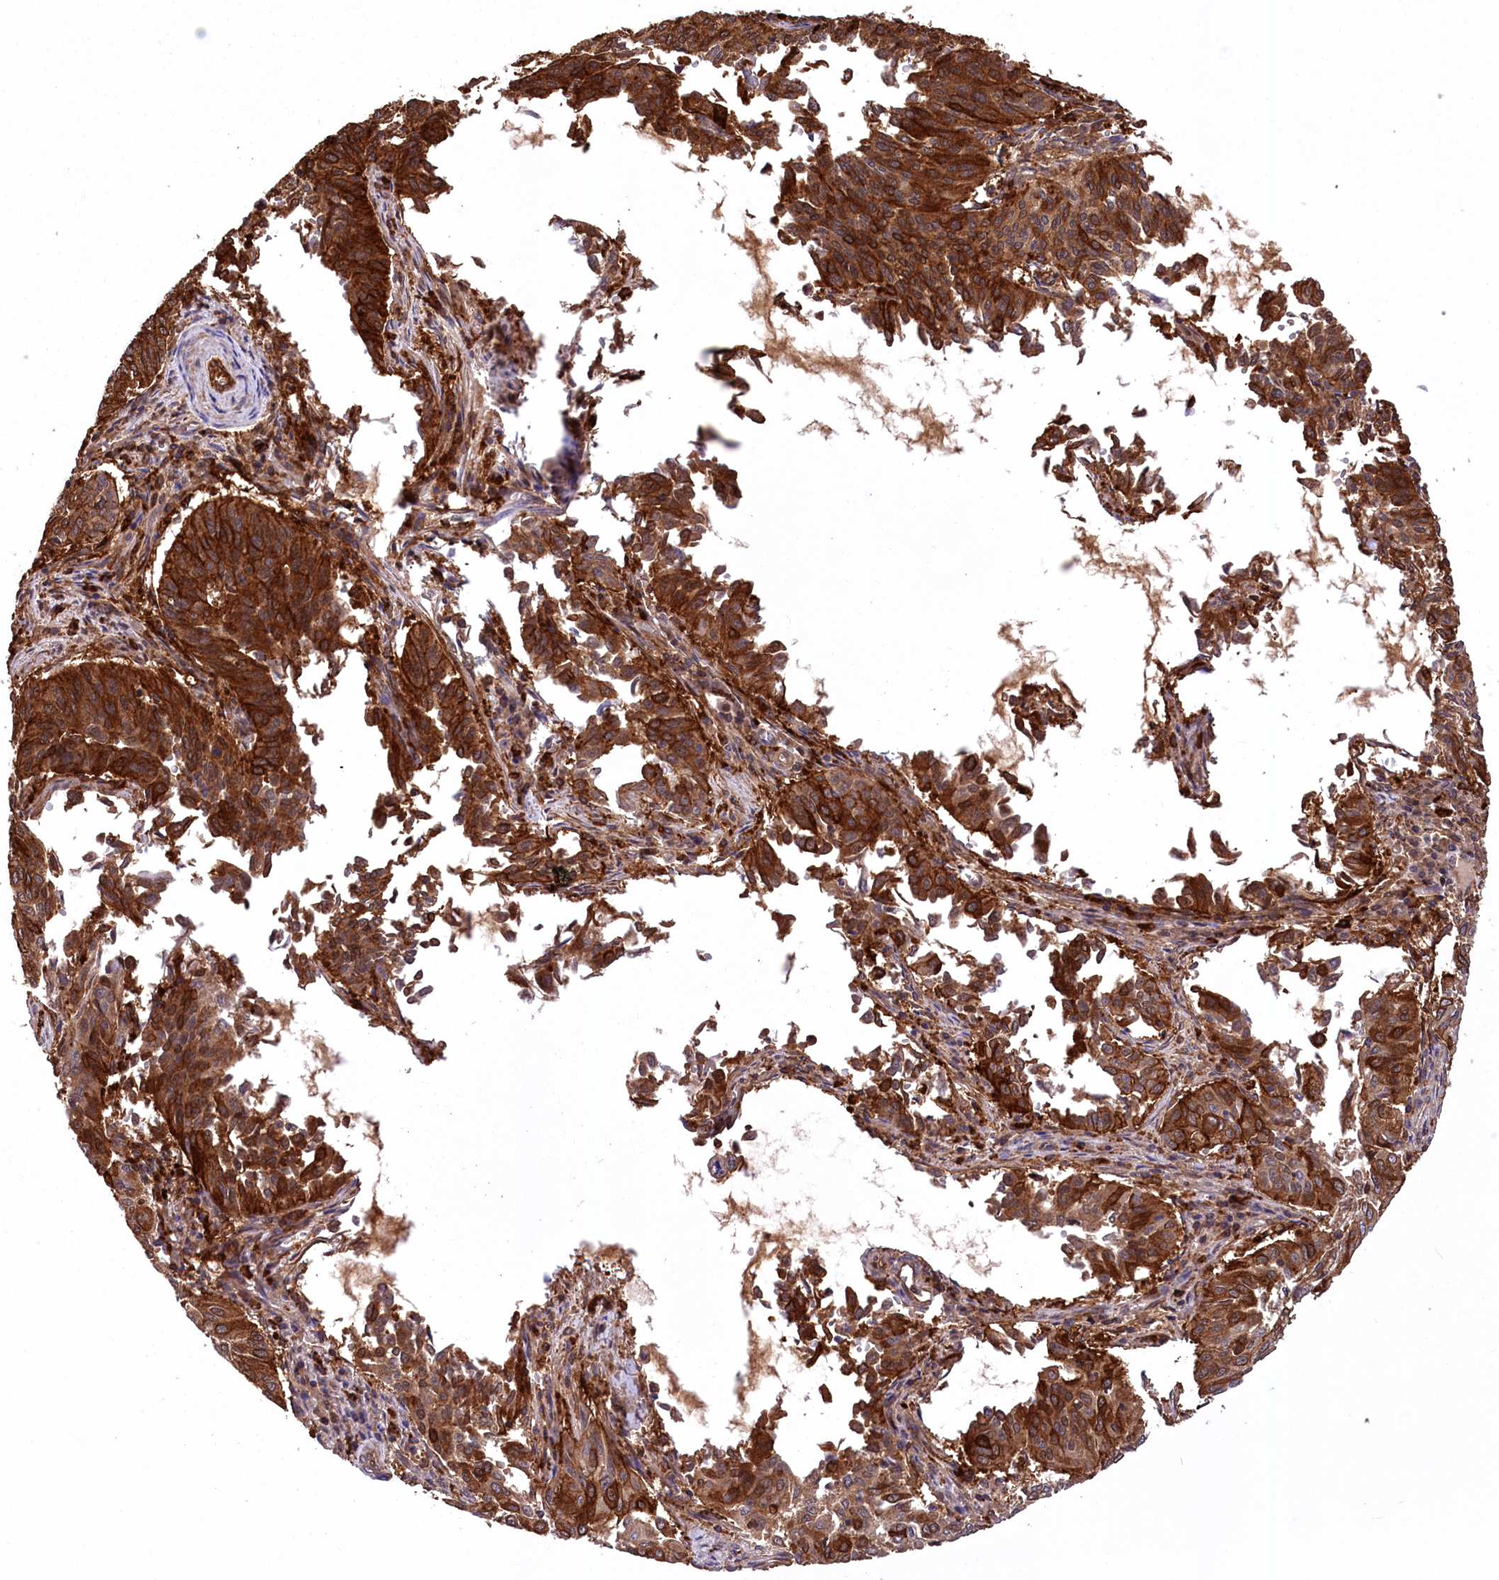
{"staining": {"intensity": "strong", "quantity": ">75%", "location": "cytoplasmic/membranous"}, "tissue": "cervical cancer", "cell_type": "Tumor cells", "image_type": "cancer", "snomed": [{"axis": "morphology", "description": "Normal tissue, NOS"}, {"axis": "morphology", "description": "Squamous cell carcinoma, NOS"}, {"axis": "topography", "description": "Cervix"}], "caption": "Immunohistochemistry staining of squamous cell carcinoma (cervical), which exhibits high levels of strong cytoplasmic/membranous staining in approximately >75% of tumor cells indicating strong cytoplasmic/membranous protein positivity. The staining was performed using DAB (3,3'-diaminobenzidine) (brown) for protein detection and nuclei were counterstained in hematoxylin (blue).", "gene": "DPP3", "patient": {"sex": "female", "age": 39}}